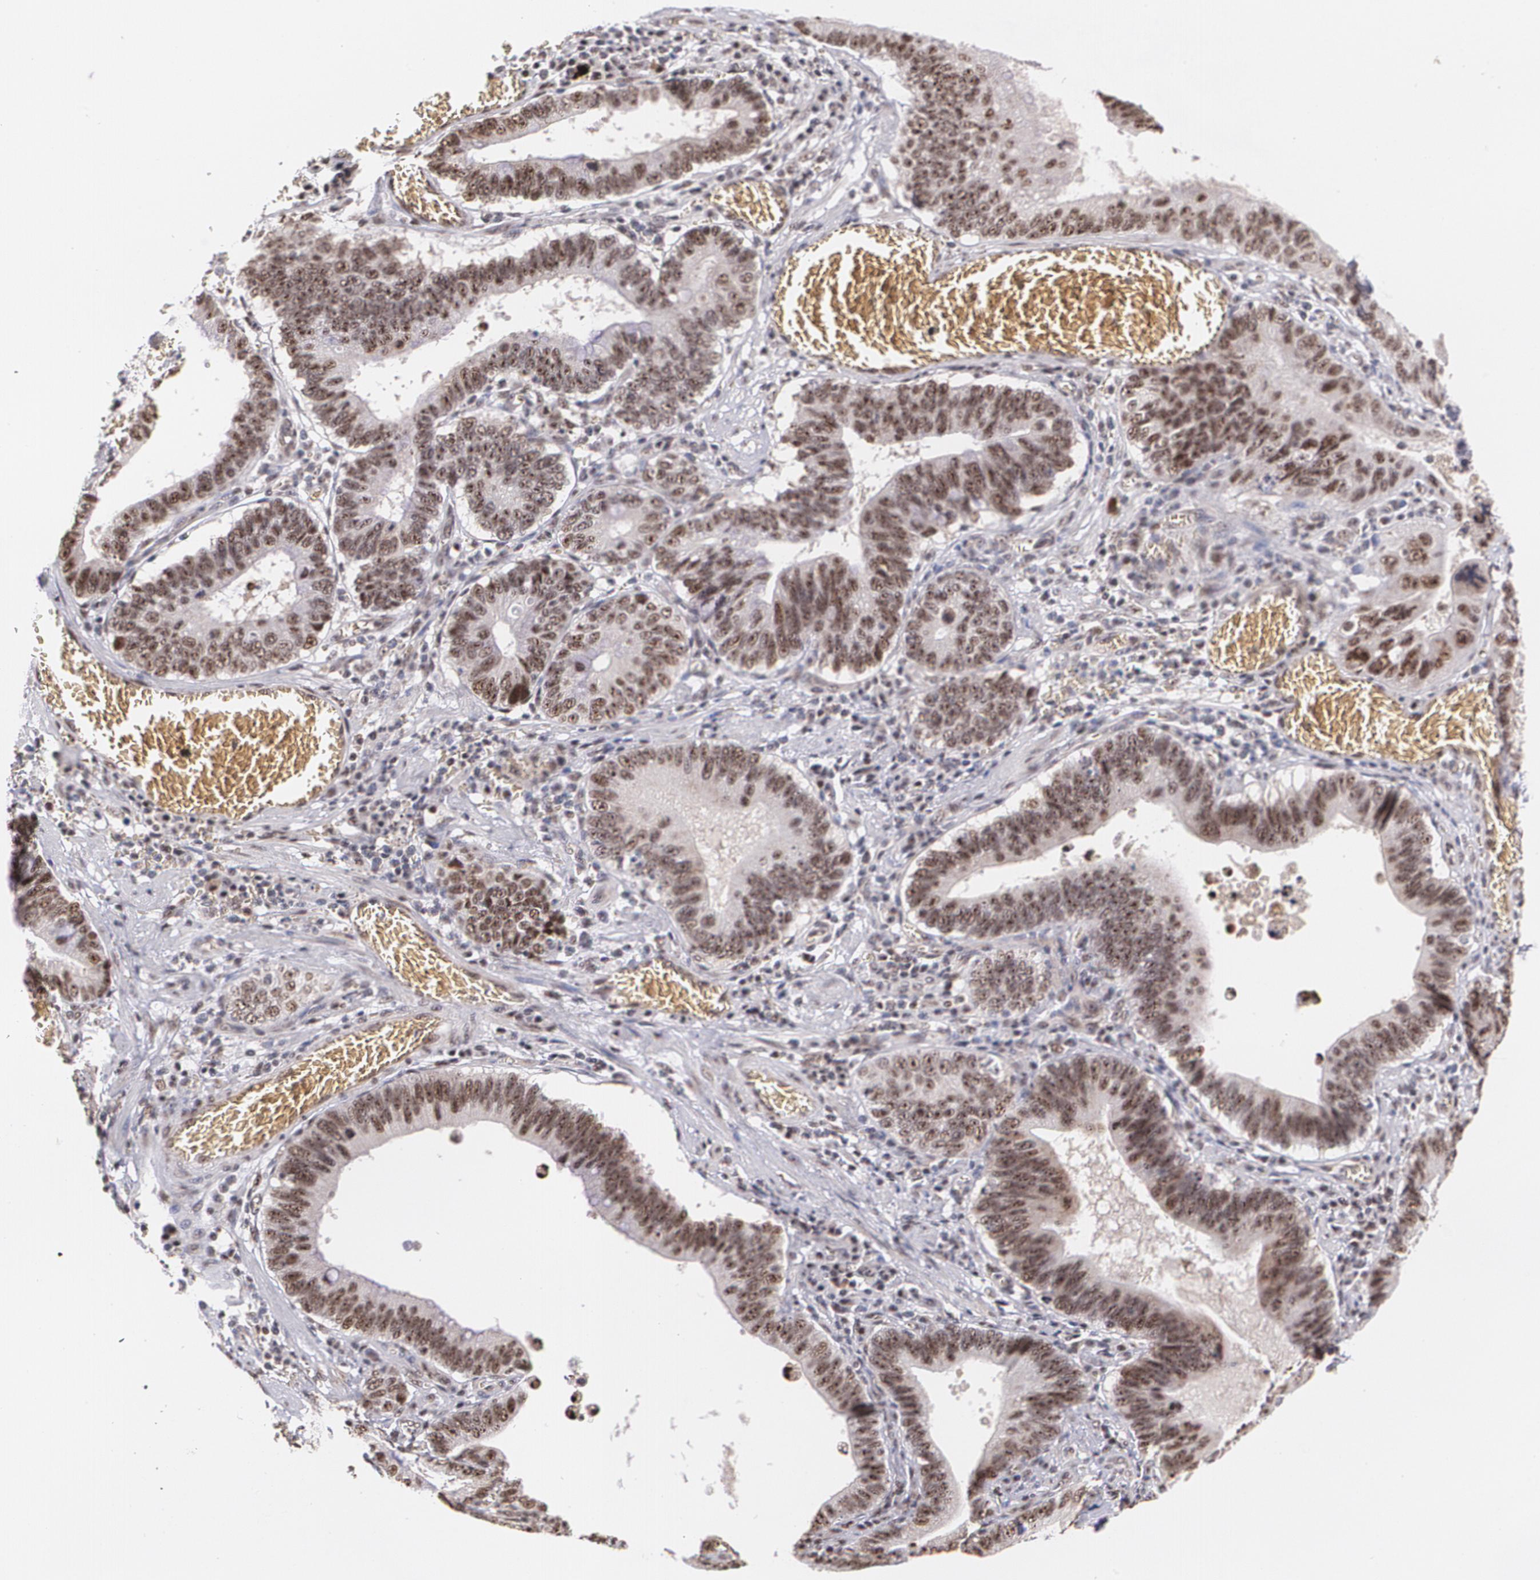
{"staining": {"intensity": "strong", "quantity": ">75%", "location": "cytoplasmic/membranous,nuclear"}, "tissue": "stomach cancer", "cell_type": "Tumor cells", "image_type": "cancer", "snomed": [{"axis": "morphology", "description": "Adenocarcinoma, NOS"}, {"axis": "topography", "description": "Stomach"}, {"axis": "topography", "description": "Gastric cardia"}], "caption": "Strong cytoplasmic/membranous and nuclear positivity for a protein is identified in approximately >75% of tumor cells of stomach cancer using immunohistochemistry (IHC).", "gene": "C6orf15", "patient": {"sex": "male", "age": 59}}